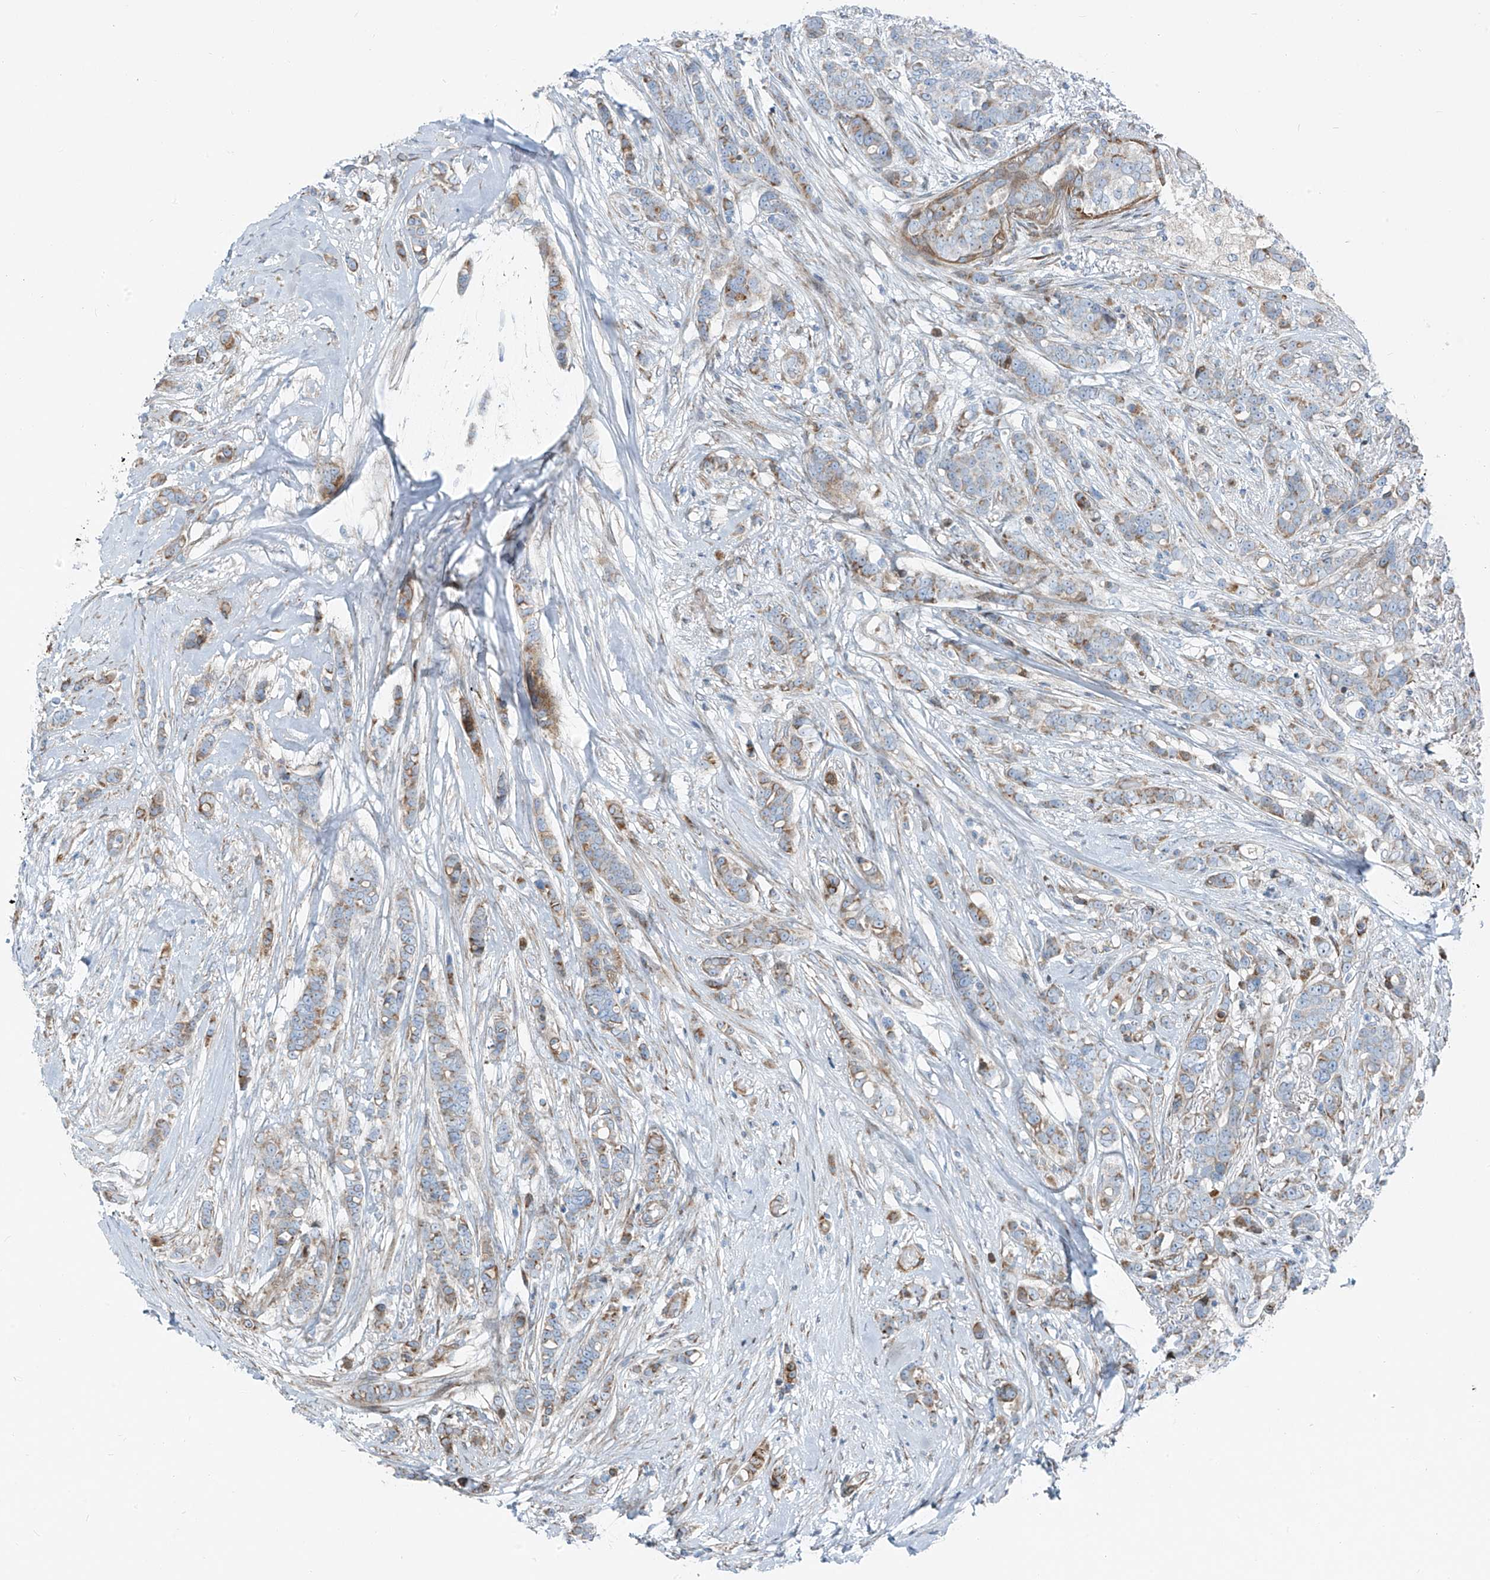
{"staining": {"intensity": "moderate", "quantity": "25%-75%", "location": "cytoplasmic/membranous"}, "tissue": "breast cancer", "cell_type": "Tumor cells", "image_type": "cancer", "snomed": [{"axis": "morphology", "description": "Lobular carcinoma"}, {"axis": "topography", "description": "Breast"}], "caption": "Immunohistochemical staining of breast lobular carcinoma displays medium levels of moderate cytoplasmic/membranous protein positivity in about 25%-75% of tumor cells.", "gene": "HIC2", "patient": {"sex": "female", "age": 51}}